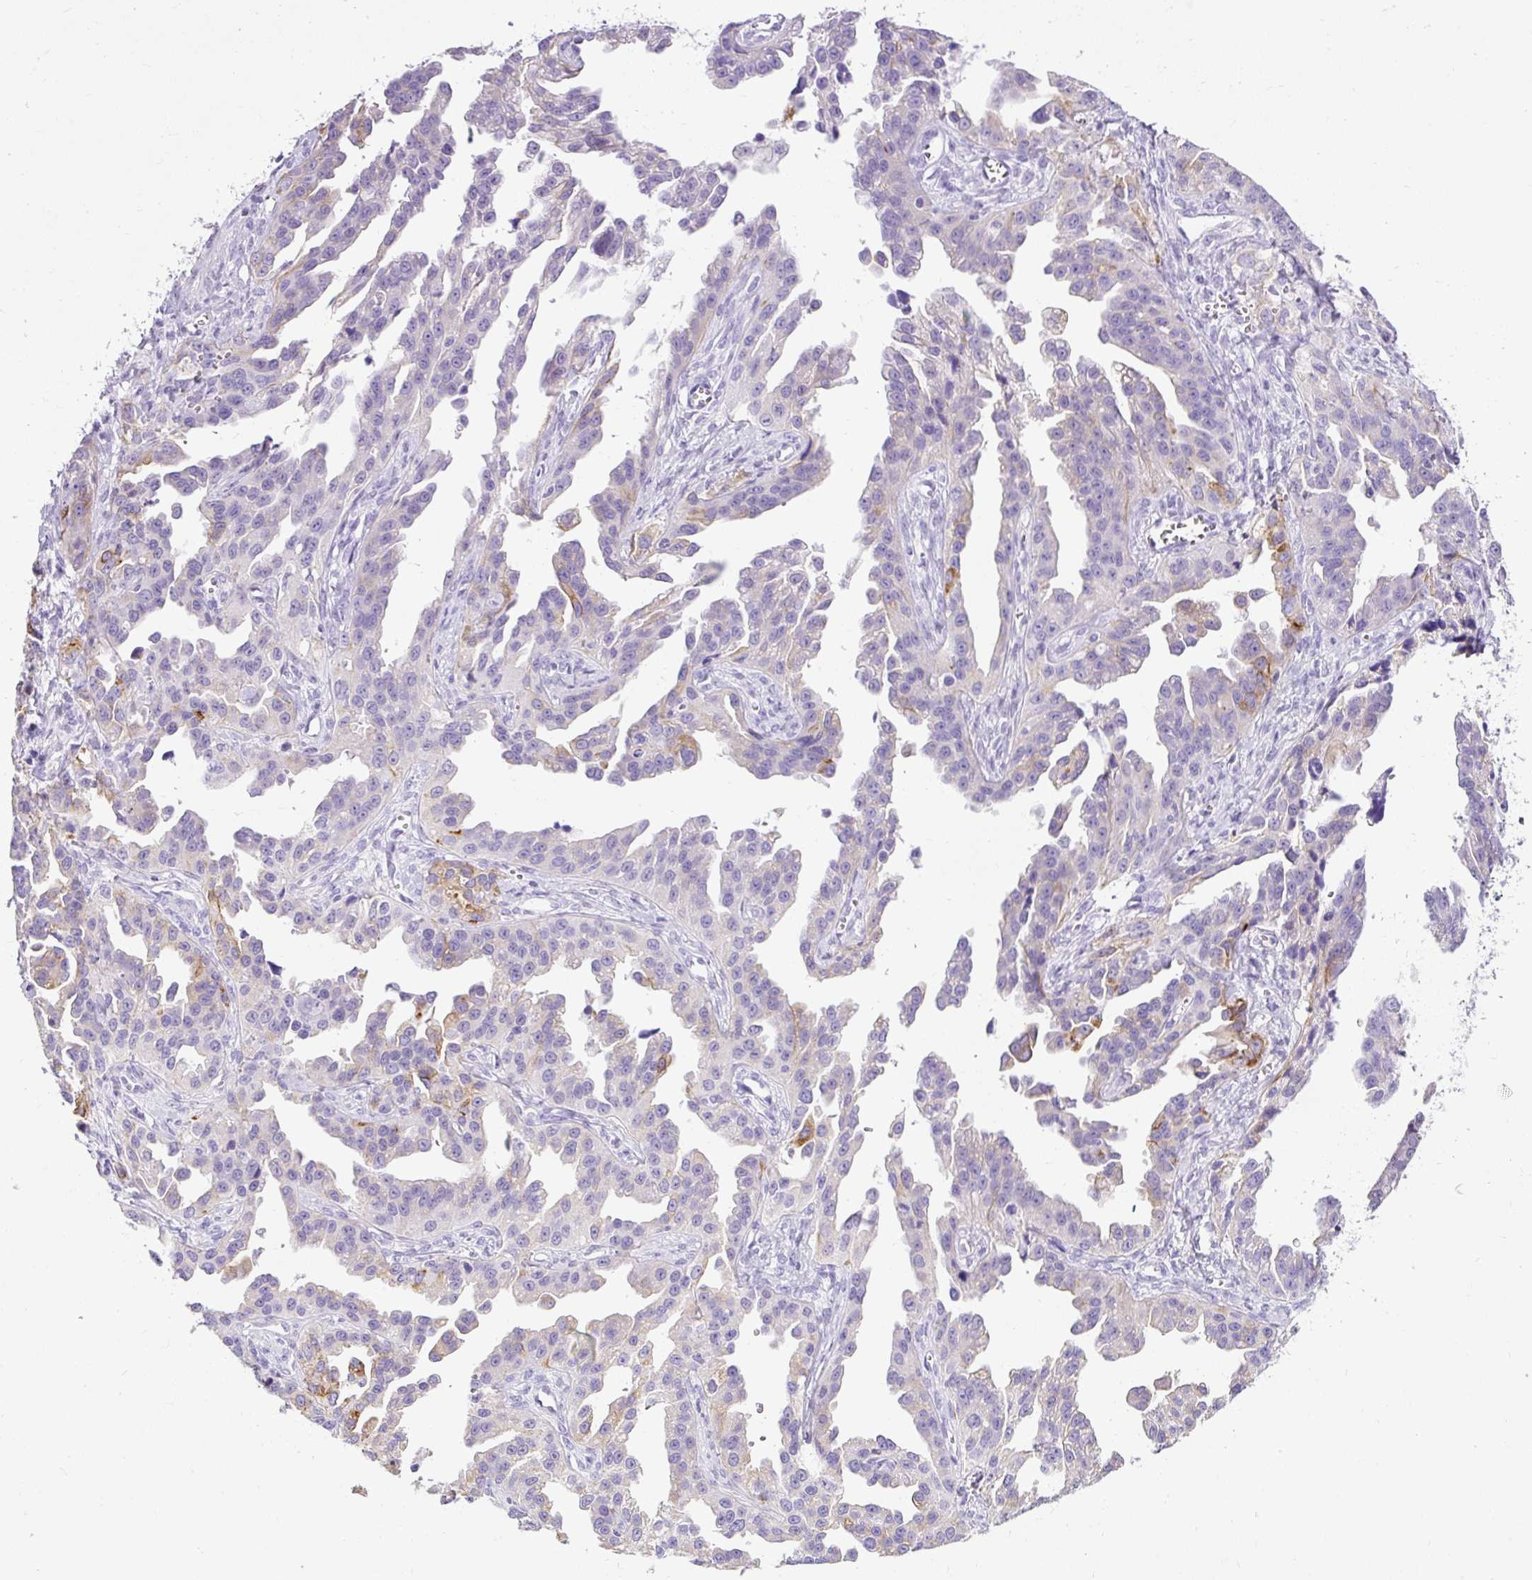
{"staining": {"intensity": "moderate", "quantity": "<25%", "location": "cytoplasmic/membranous"}, "tissue": "ovarian cancer", "cell_type": "Tumor cells", "image_type": "cancer", "snomed": [{"axis": "morphology", "description": "Cystadenocarcinoma, serous, NOS"}, {"axis": "topography", "description": "Ovary"}], "caption": "This is a photomicrograph of IHC staining of ovarian cancer, which shows moderate expression in the cytoplasmic/membranous of tumor cells.", "gene": "C2CD4C", "patient": {"sex": "female", "age": 75}}